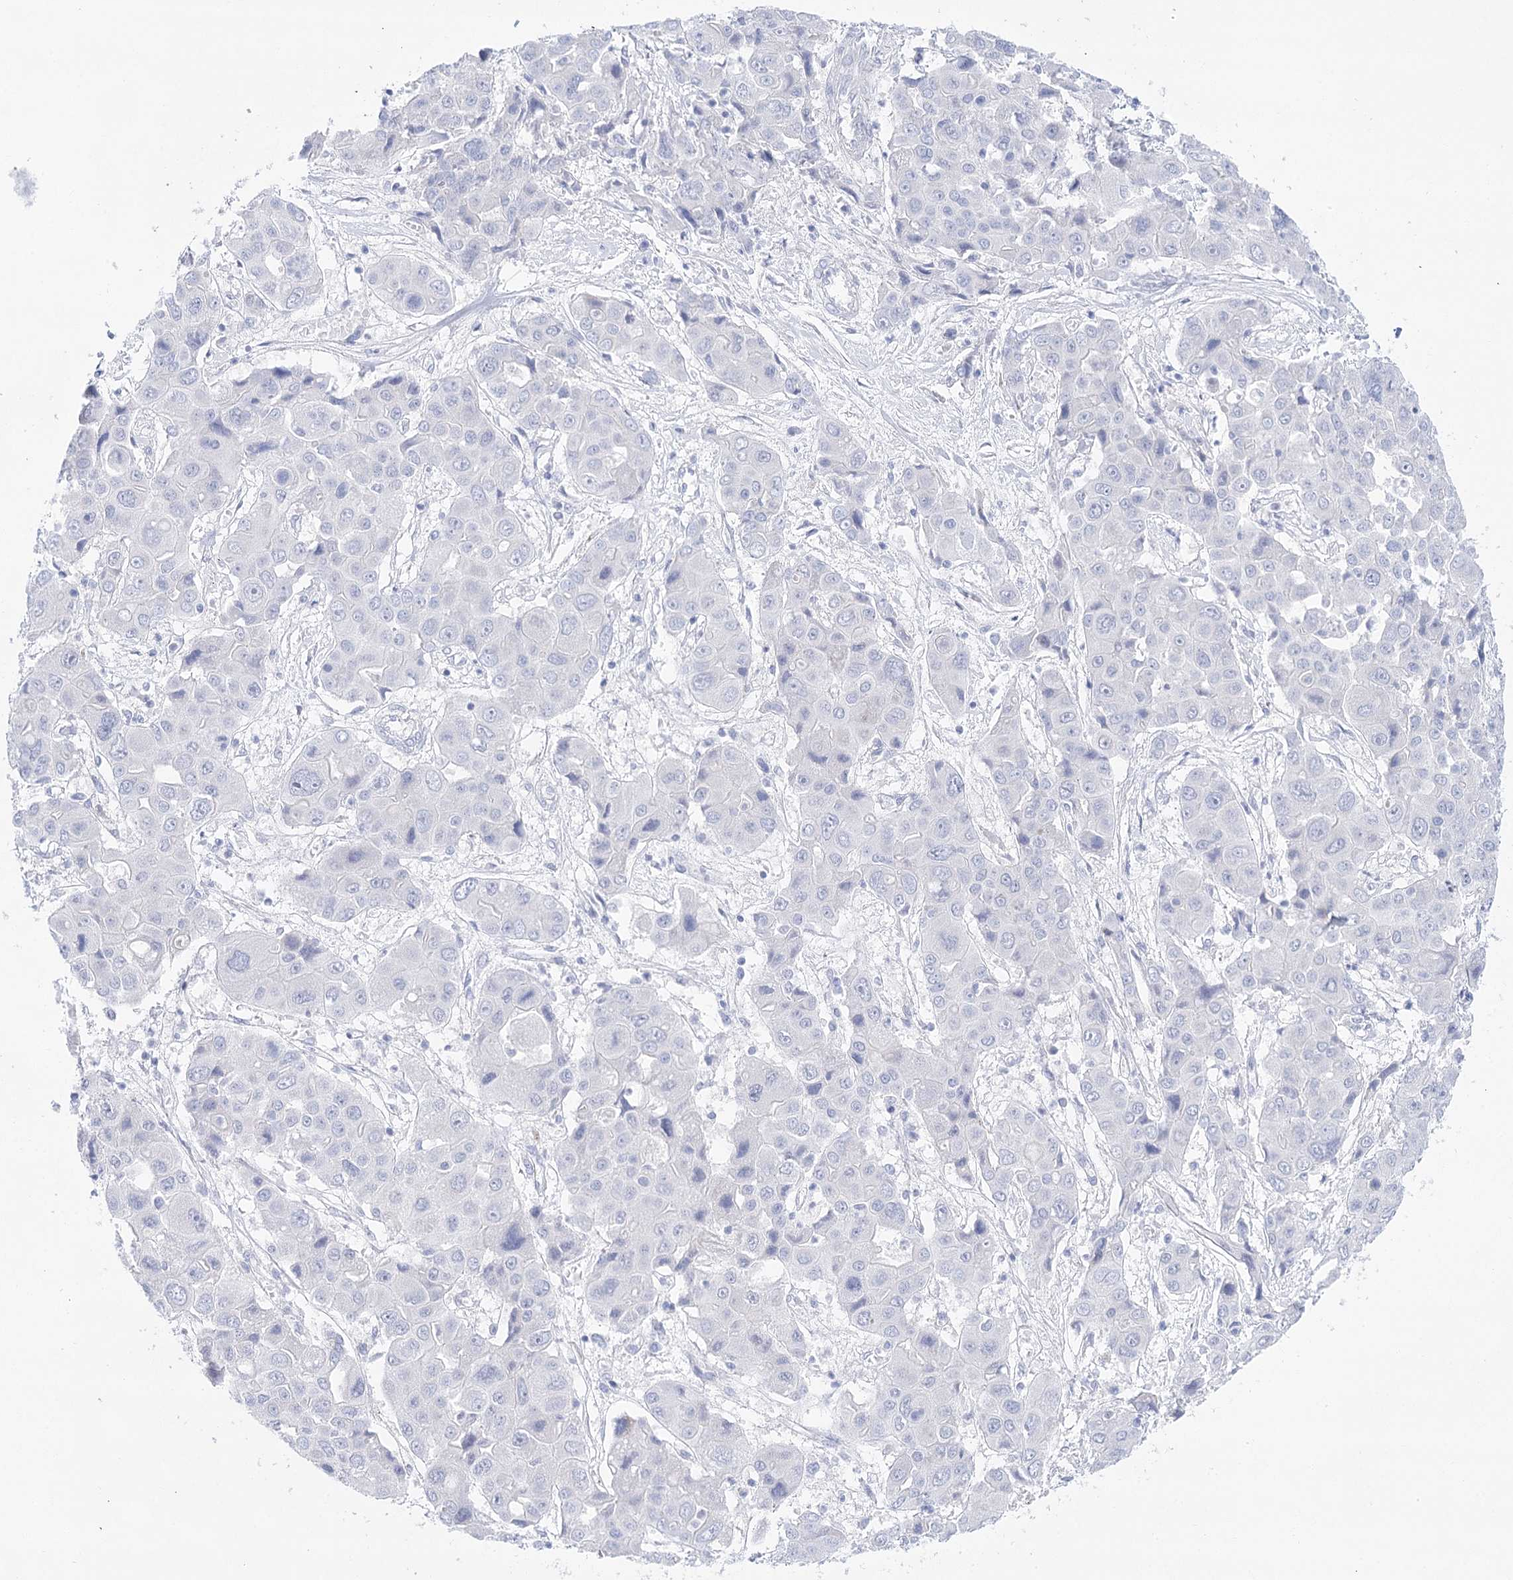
{"staining": {"intensity": "negative", "quantity": "none", "location": "none"}, "tissue": "liver cancer", "cell_type": "Tumor cells", "image_type": "cancer", "snomed": [{"axis": "morphology", "description": "Cholangiocarcinoma"}, {"axis": "topography", "description": "Liver"}], "caption": "The photomicrograph demonstrates no staining of tumor cells in liver cancer. (DAB IHC, high magnification).", "gene": "LALBA", "patient": {"sex": "male", "age": 67}}